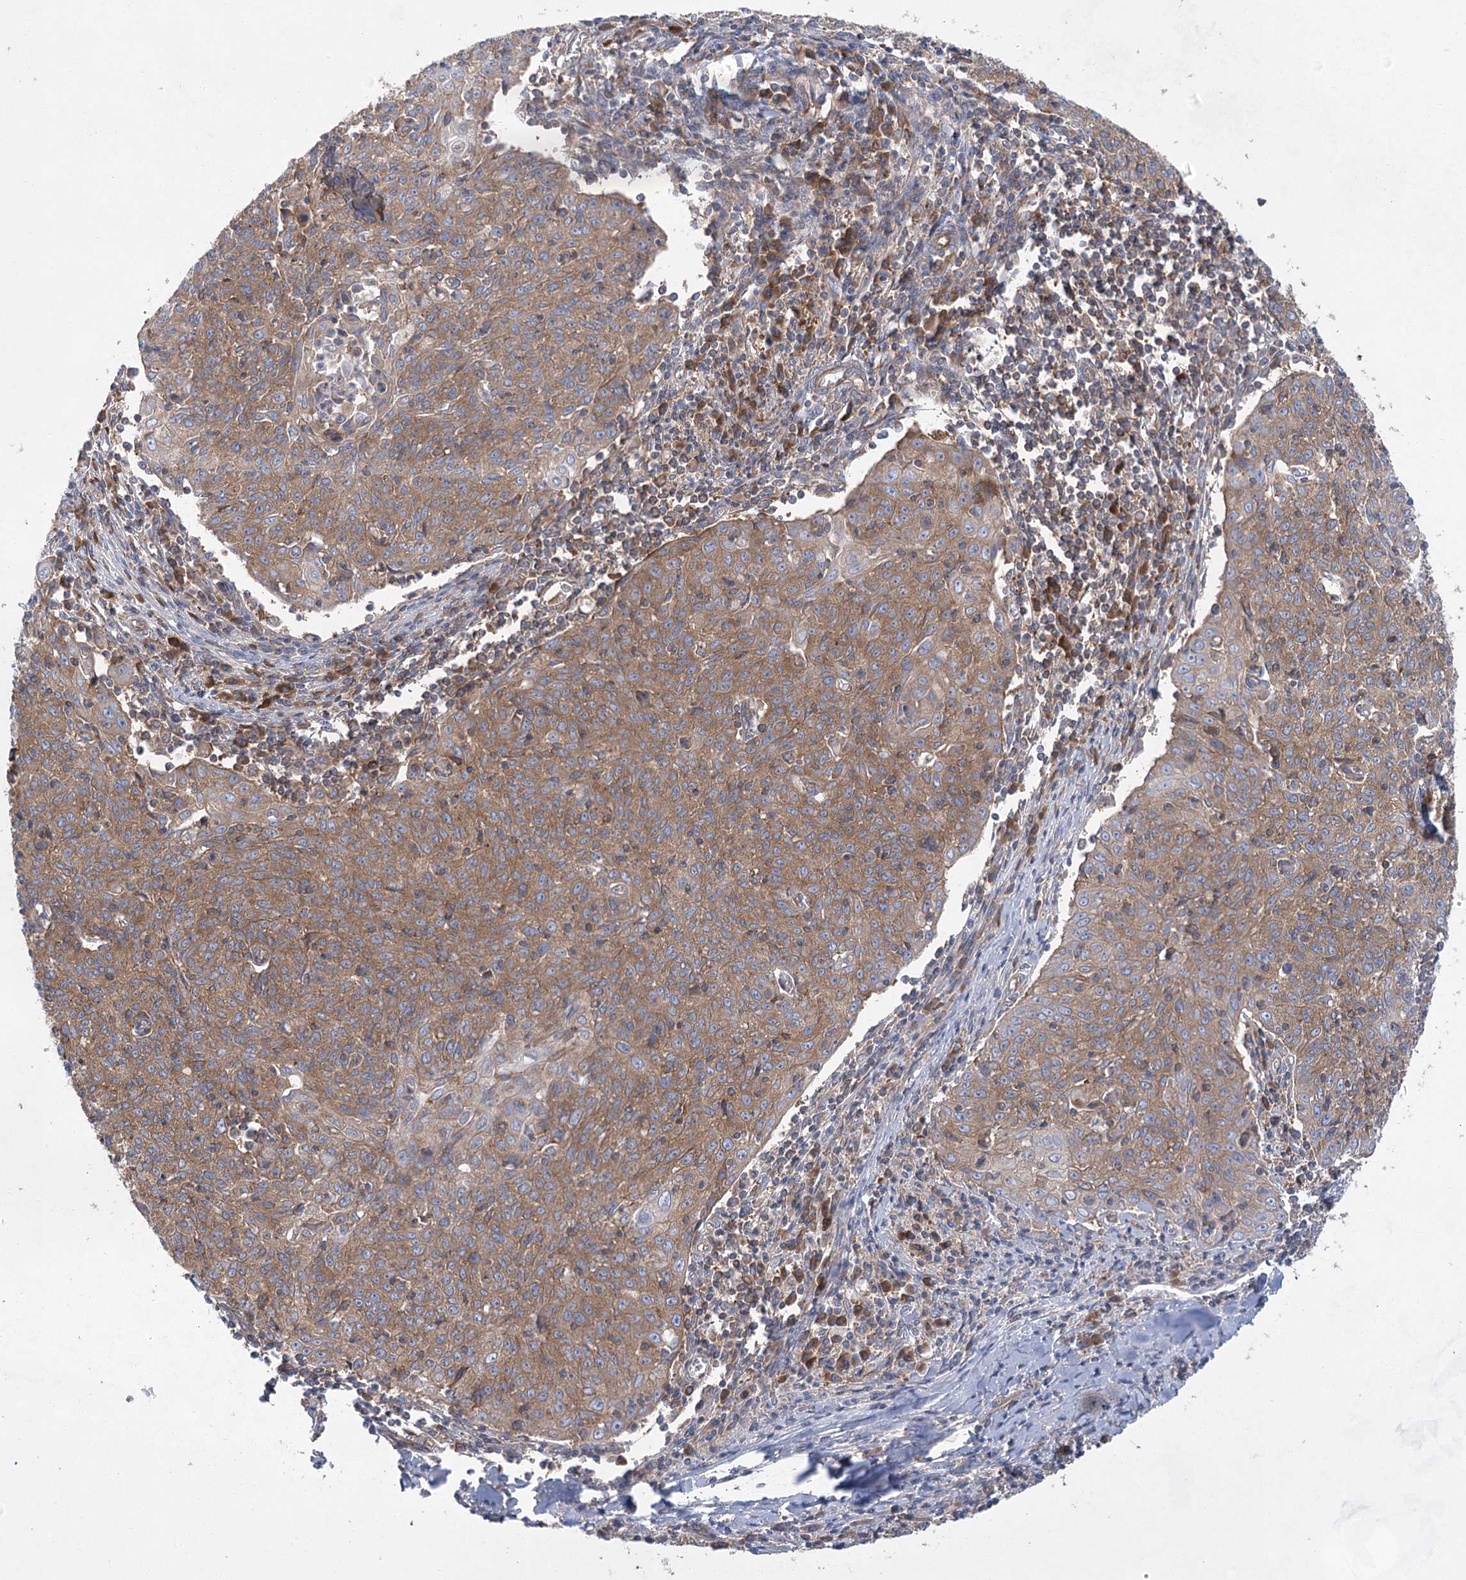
{"staining": {"intensity": "moderate", "quantity": ">75%", "location": "cytoplasmic/membranous"}, "tissue": "cervical cancer", "cell_type": "Tumor cells", "image_type": "cancer", "snomed": [{"axis": "morphology", "description": "Squamous cell carcinoma, NOS"}, {"axis": "topography", "description": "Cervix"}], "caption": "Immunohistochemical staining of cervical squamous cell carcinoma reveals medium levels of moderate cytoplasmic/membranous protein staining in about >75% of tumor cells.", "gene": "EIF3A", "patient": {"sex": "female", "age": 48}}